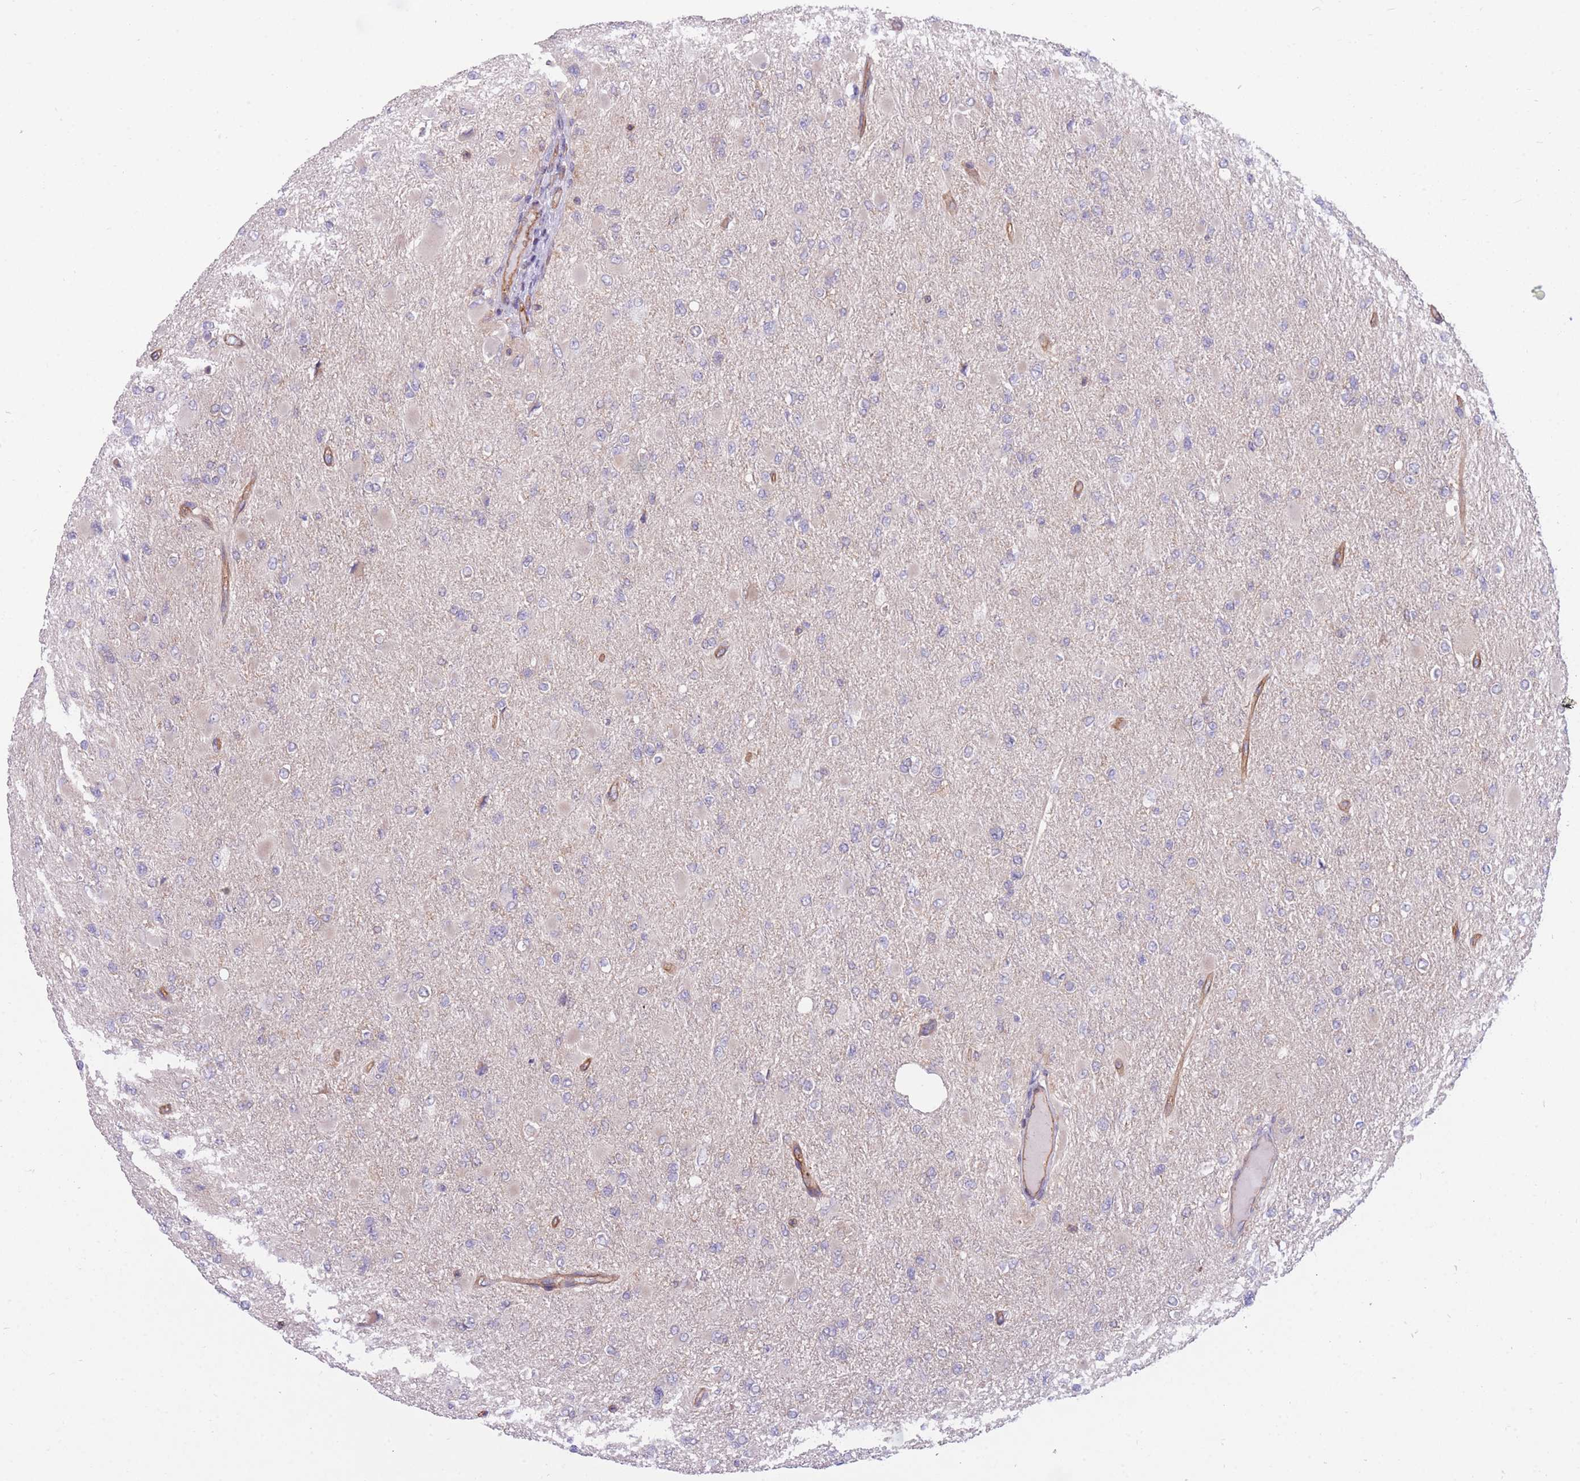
{"staining": {"intensity": "negative", "quantity": "none", "location": "none"}, "tissue": "glioma", "cell_type": "Tumor cells", "image_type": "cancer", "snomed": [{"axis": "morphology", "description": "Glioma, malignant, High grade"}, {"axis": "topography", "description": "Cerebral cortex"}], "caption": "An image of human glioma is negative for staining in tumor cells.", "gene": "GGA1", "patient": {"sex": "female", "age": 36}}